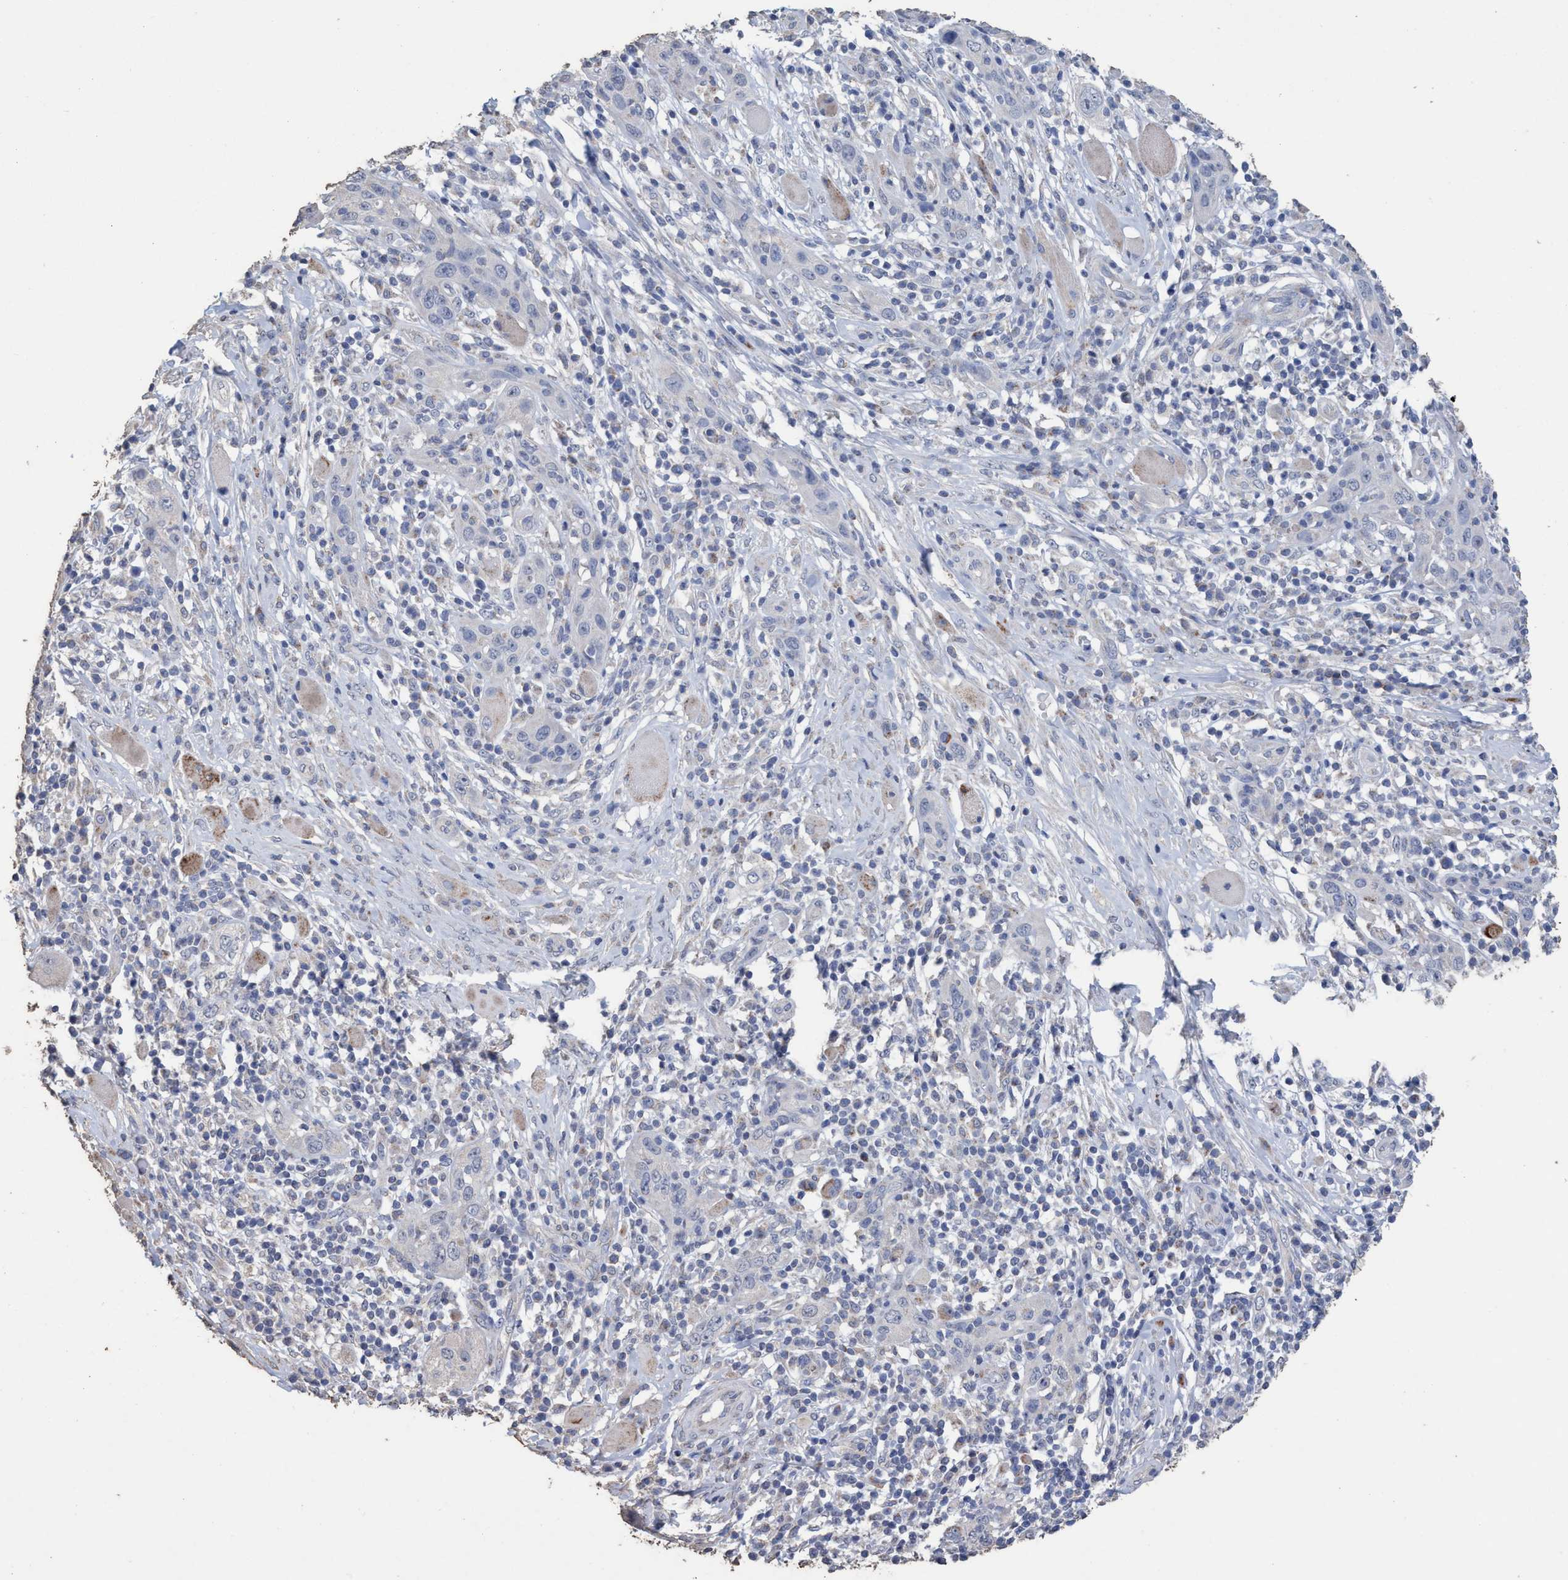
{"staining": {"intensity": "negative", "quantity": "none", "location": "none"}, "tissue": "skin cancer", "cell_type": "Tumor cells", "image_type": "cancer", "snomed": [{"axis": "morphology", "description": "Squamous cell carcinoma, NOS"}, {"axis": "topography", "description": "Skin"}], "caption": "High magnification brightfield microscopy of skin cancer stained with DAB (3,3'-diaminobenzidine) (brown) and counterstained with hematoxylin (blue): tumor cells show no significant staining. (Stains: DAB (3,3'-diaminobenzidine) immunohistochemistry (IHC) with hematoxylin counter stain, Microscopy: brightfield microscopy at high magnification).", "gene": "RSAD1", "patient": {"sex": "female", "age": 88}}